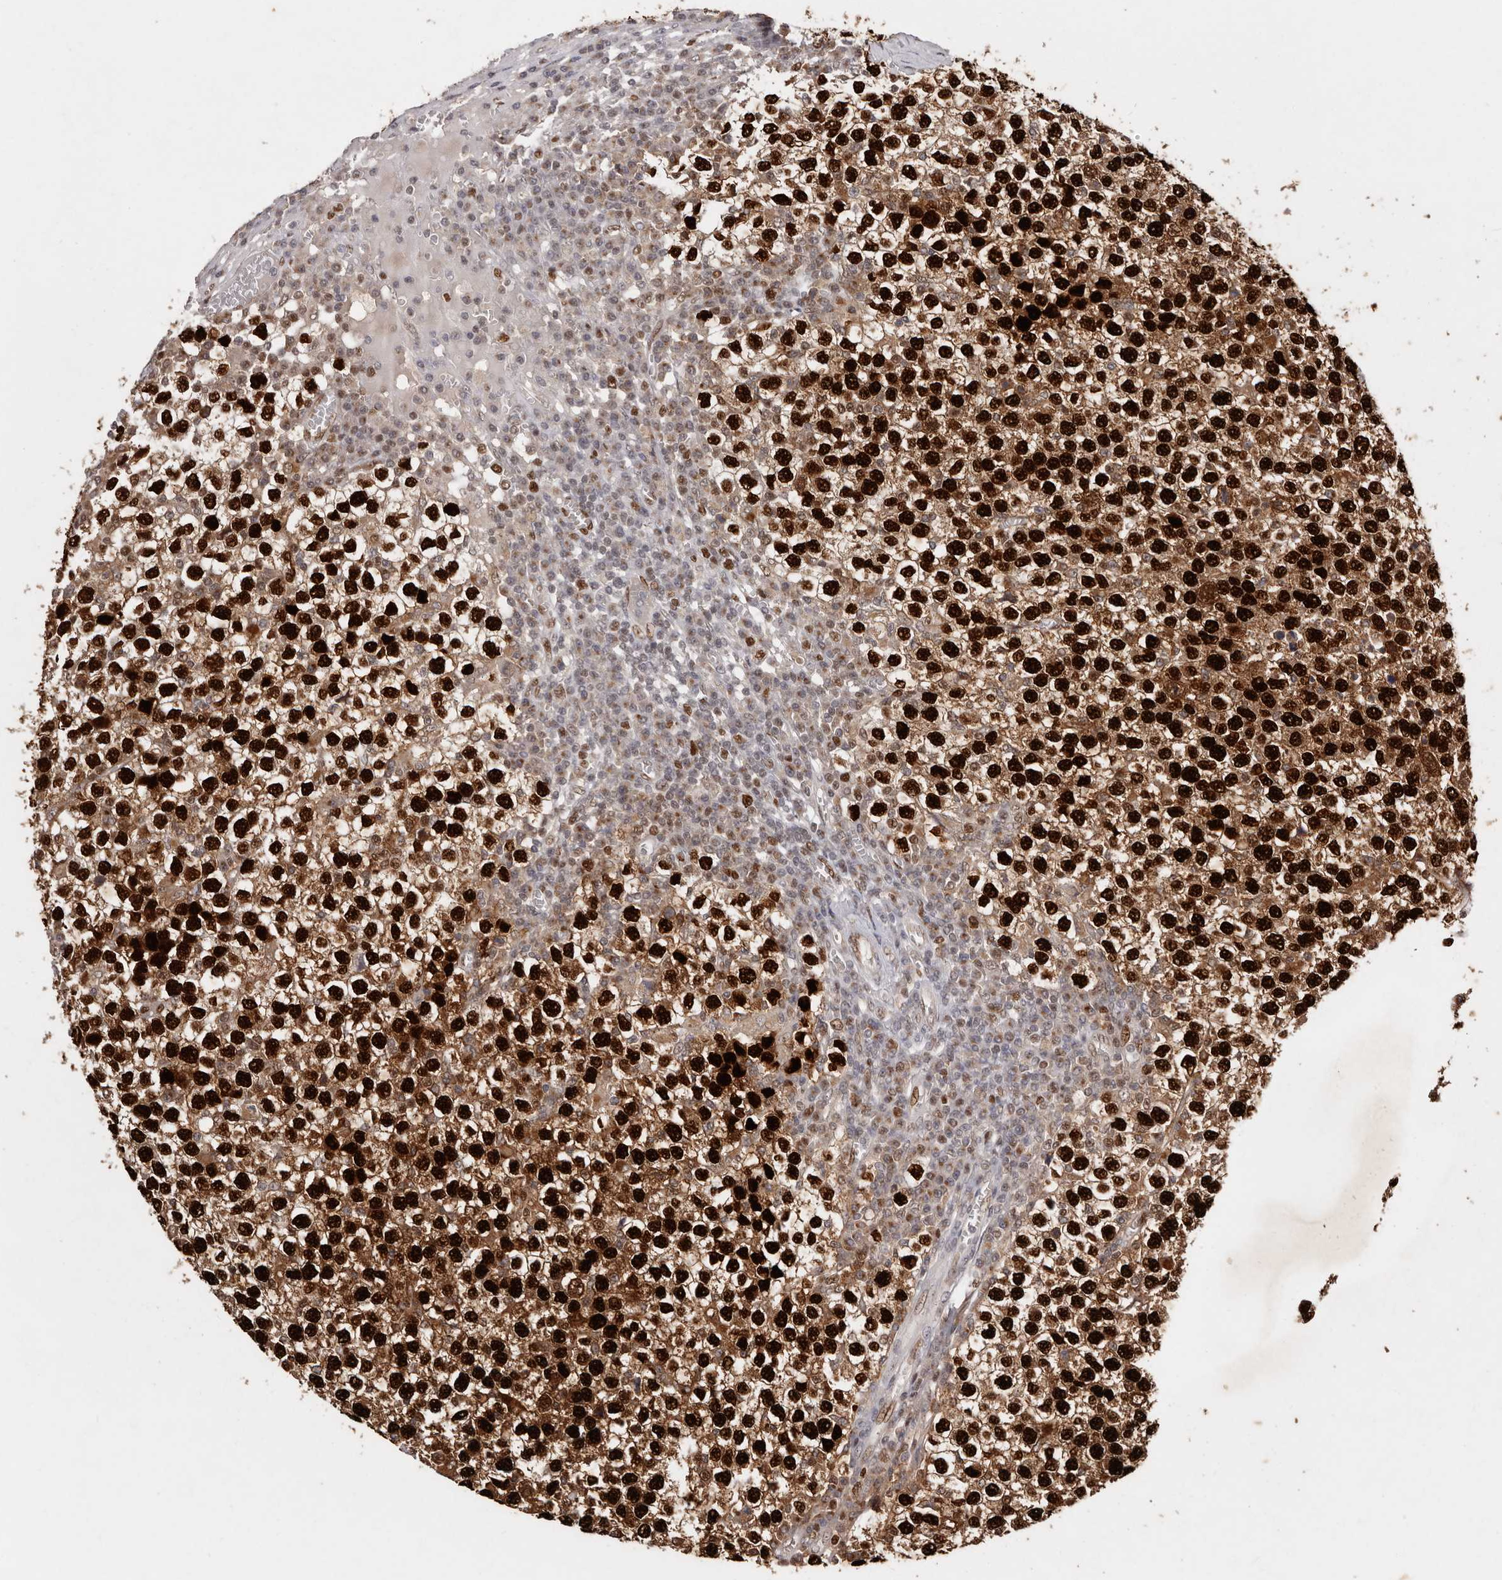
{"staining": {"intensity": "strong", "quantity": ">75%", "location": "cytoplasmic/membranous,nuclear"}, "tissue": "testis cancer", "cell_type": "Tumor cells", "image_type": "cancer", "snomed": [{"axis": "morphology", "description": "Seminoma, NOS"}, {"axis": "topography", "description": "Testis"}], "caption": "This photomicrograph exhibits immunohistochemistry staining of human seminoma (testis), with high strong cytoplasmic/membranous and nuclear staining in about >75% of tumor cells.", "gene": "KLF7", "patient": {"sex": "male", "age": 65}}